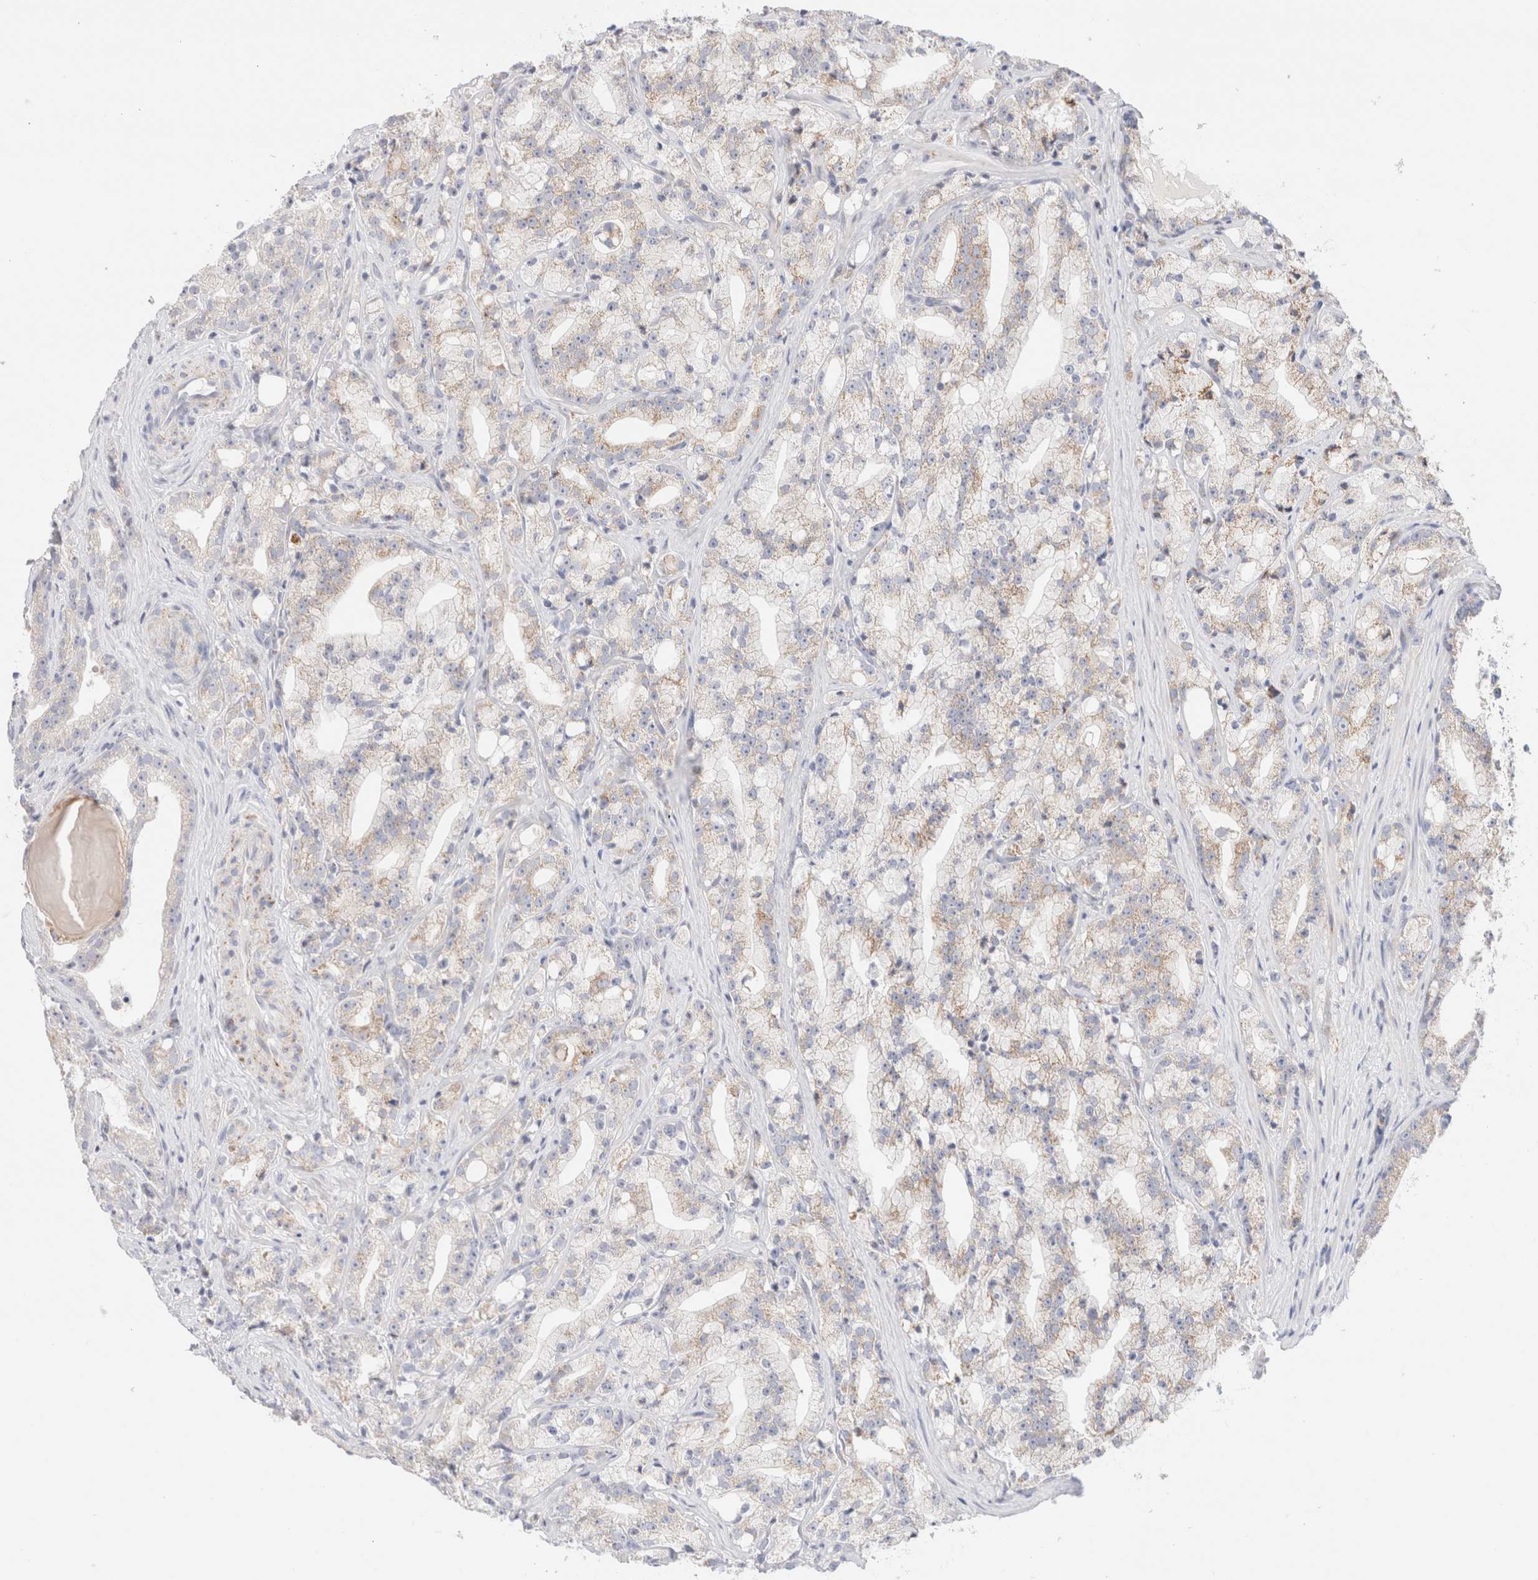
{"staining": {"intensity": "weak", "quantity": "<25%", "location": "cytoplasmic/membranous"}, "tissue": "prostate cancer", "cell_type": "Tumor cells", "image_type": "cancer", "snomed": [{"axis": "morphology", "description": "Adenocarcinoma, High grade"}, {"axis": "topography", "description": "Prostate"}], "caption": "High magnification brightfield microscopy of prostate high-grade adenocarcinoma stained with DAB (brown) and counterstained with hematoxylin (blue): tumor cells show no significant positivity.", "gene": "ATP6V1C1", "patient": {"sex": "male", "age": 64}}